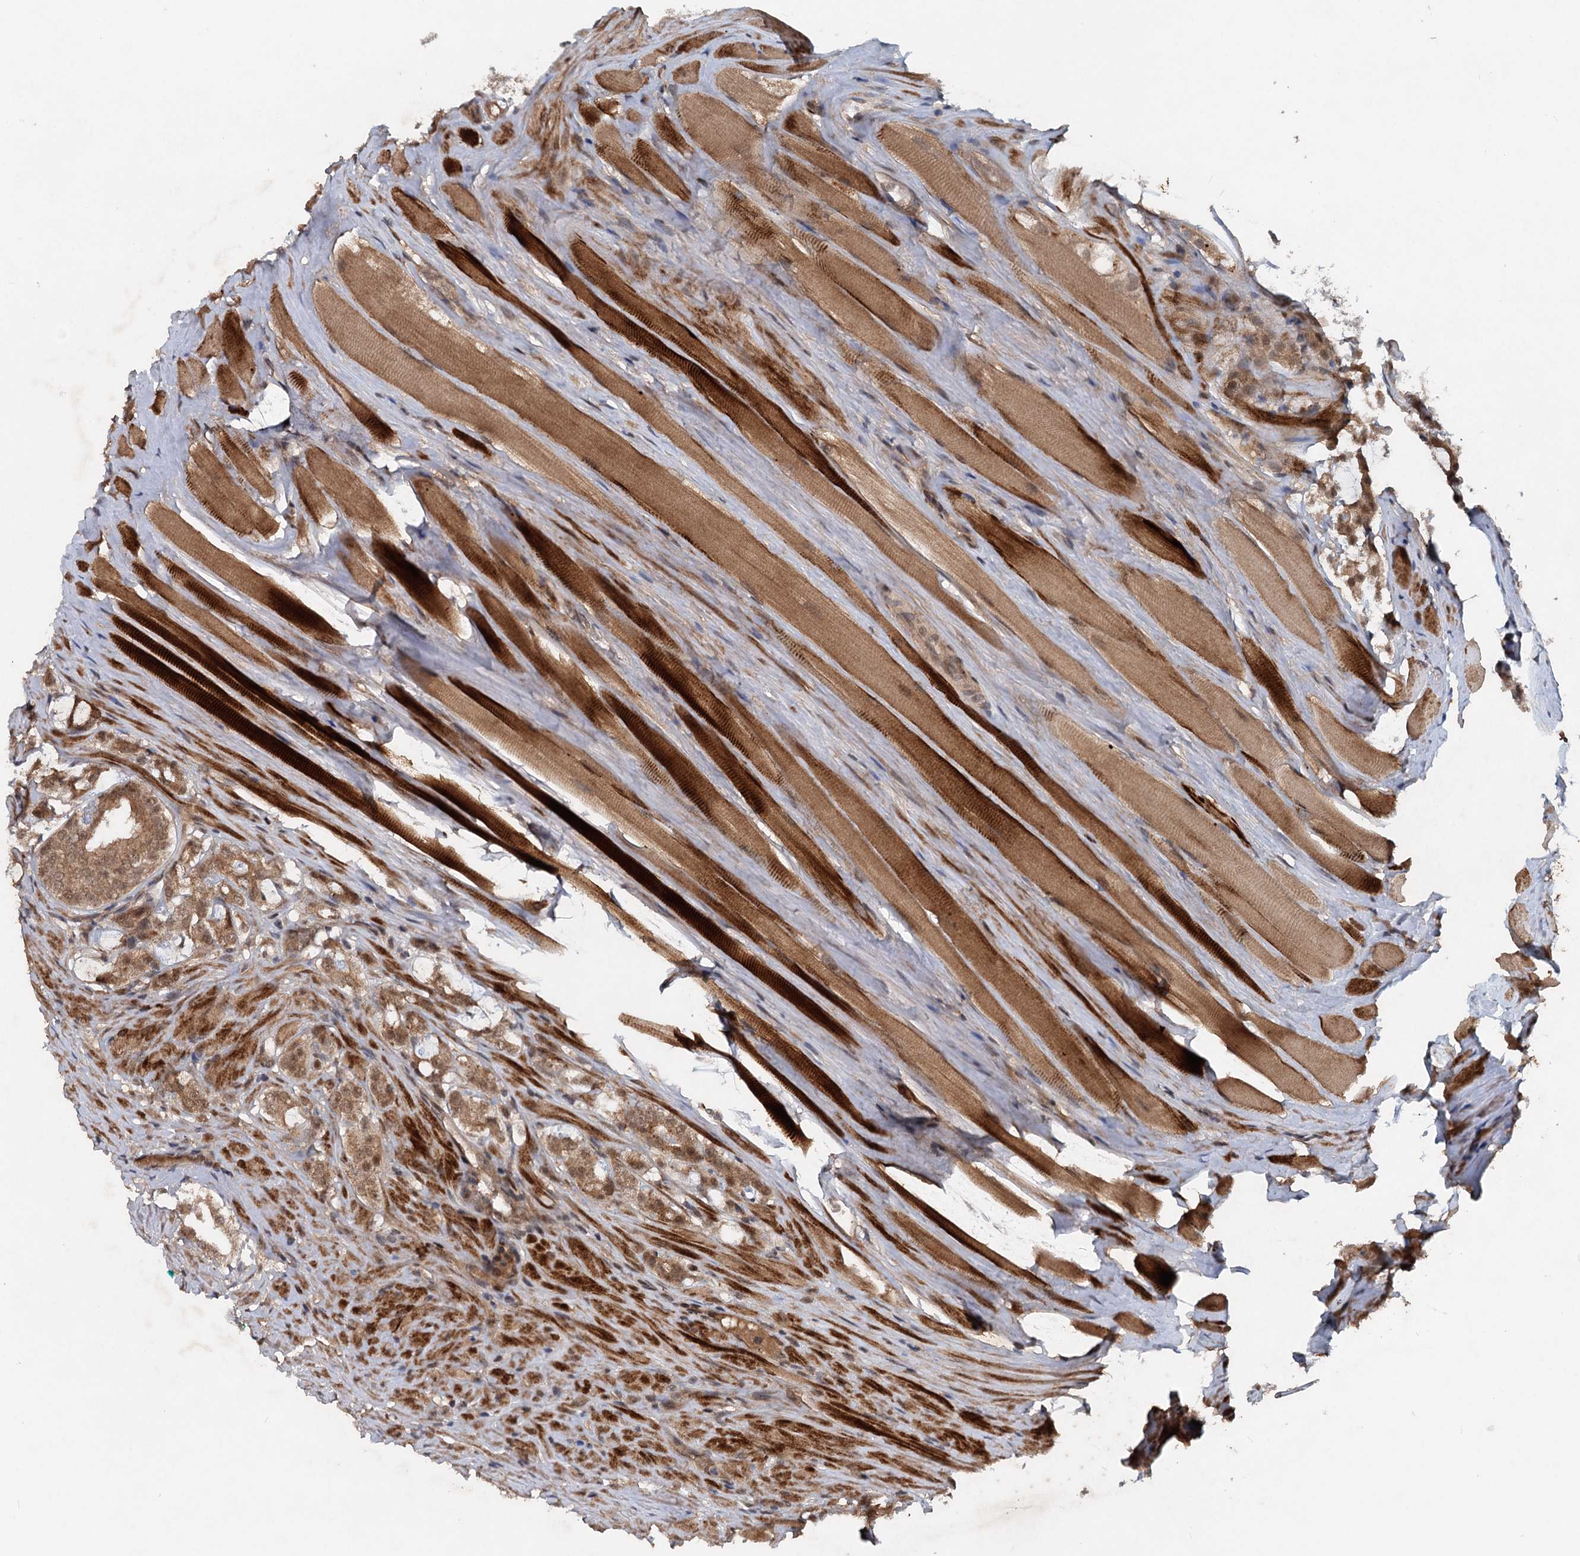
{"staining": {"intensity": "moderate", "quantity": ">75%", "location": "cytoplasmic/membranous,nuclear"}, "tissue": "prostate cancer", "cell_type": "Tumor cells", "image_type": "cancer", "snomed": [{"axis": "morphology", "description": "Adenocarcinoma, High grade"}, {"axis": "topography", "description": "Prostate"}], "caption": "An image of adenocarcinoma (high-grade) (prostate) stained for a protein demonstrates moderate cytoplasmic/membranous and nuclear brown staining in tumor cells.", "gene": "RITA1", "patient": {"sex": "male", "age": 63}}